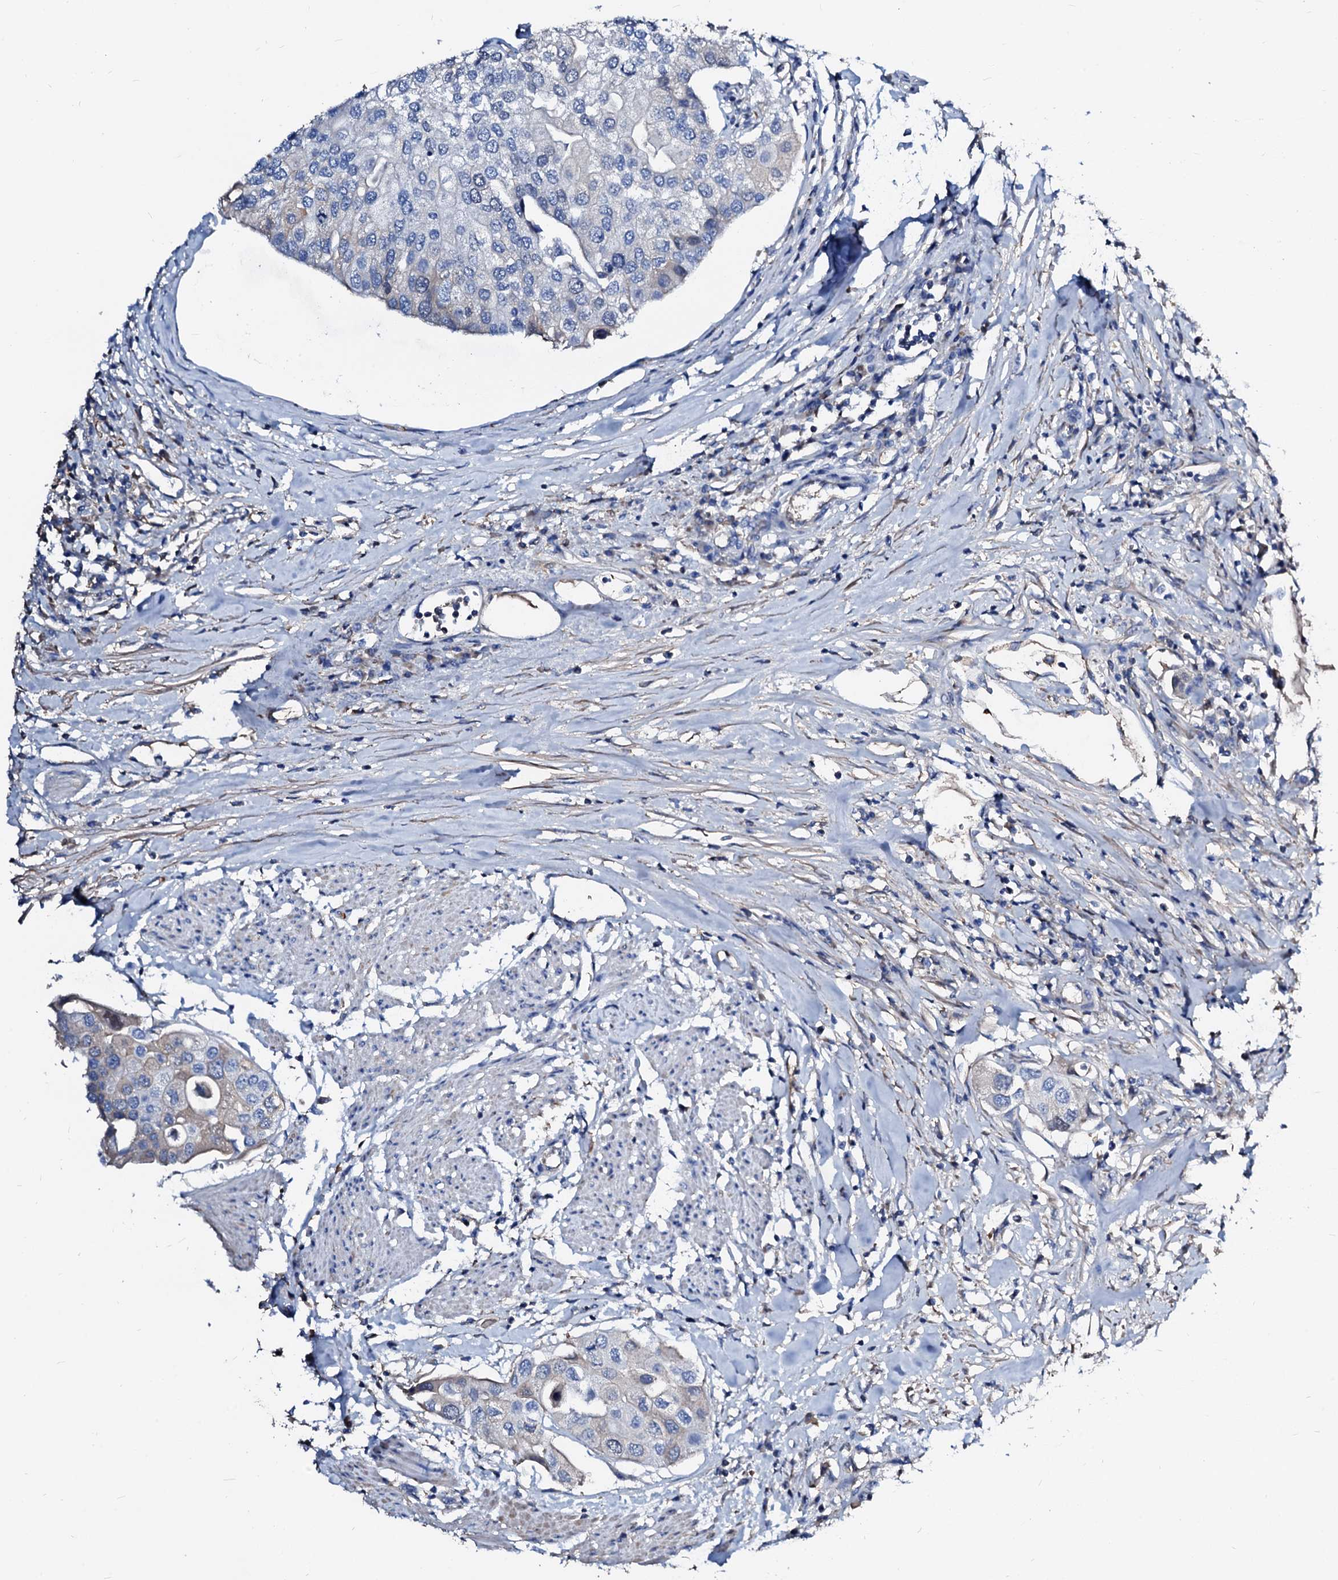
{"staining": {"intensity": "negative", "quantity": "none", "location": "none"}, "tissue": "urothelial cancer", "cell_type": "Tumor cells", "image_type": "cancer", "snomed": [{"axis": "morphology", "description": "Urothelial carcinoma, High grade"}, {"axis": "topography", "description": "Urinary bladder"}], "caption": "Urothelial carcinoma (high-grade) stained for a protein using immunohistochemistry demonstrates no expression tumor cells.", "gene": "CSKMT", "patient": {"sex": "male", "age": 64}}